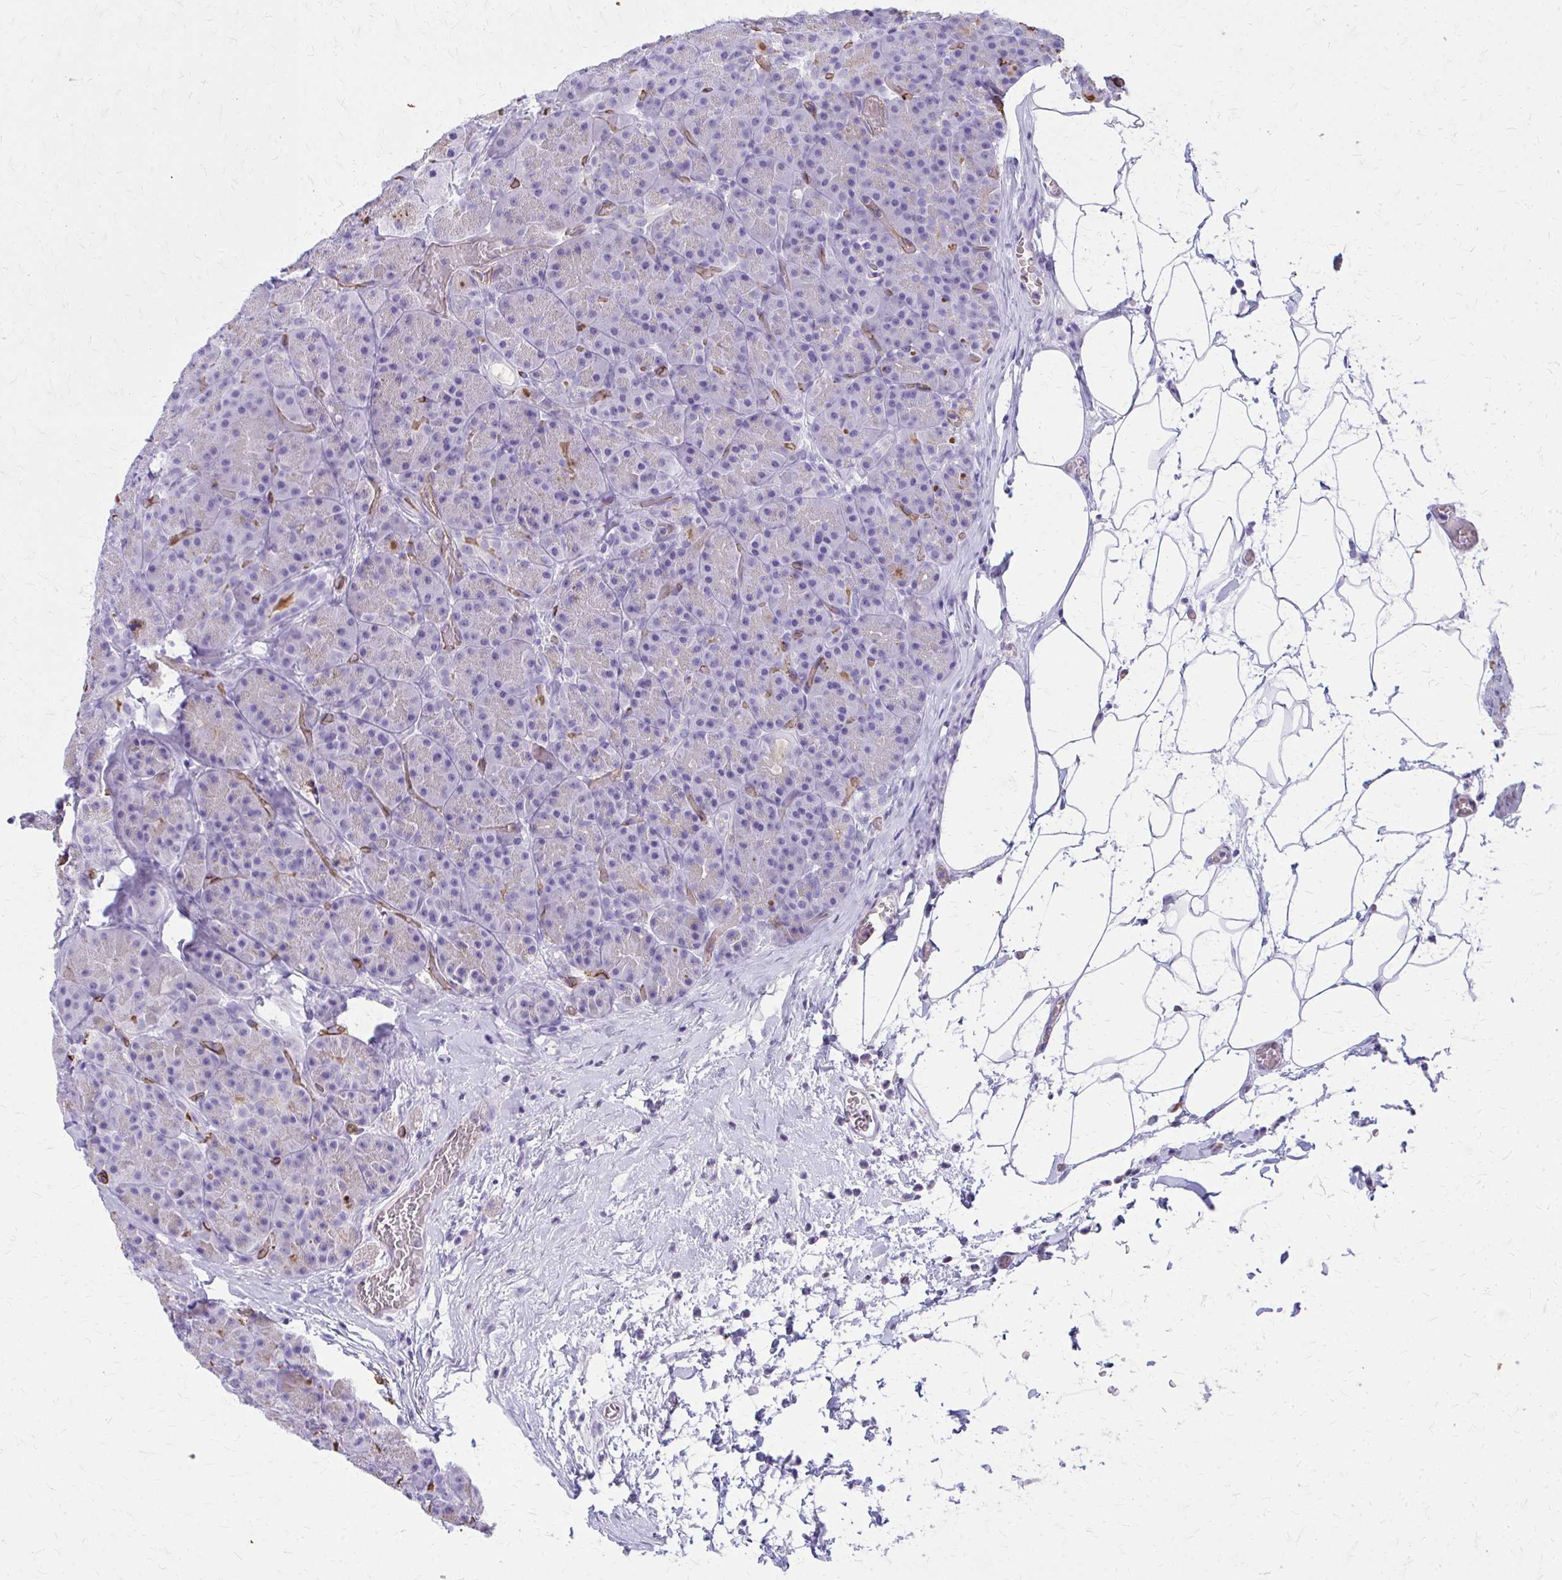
{"staining": {"intensity": "weak", "quantity": "<25%", "location": "cytoplasmic/membranous"}, "tissue": "pancreas", "cell_type": "Exocrine glandular cells", "image_type": "normal", "snomed": [{"axis": "morphology", "description": "Normal tissue, NOS"}, {"axis": "topography", "description": "Pancreas"}], "caption": "Pancreas was stained to show a protein in brown. There is no significant positivity in exocrine glandular cells. (DAB immunohistochemistry (IHC) with hematoxylin counter stain).", "gene": "TPSG1", "patient": {"sex": "male", "age": 57}}